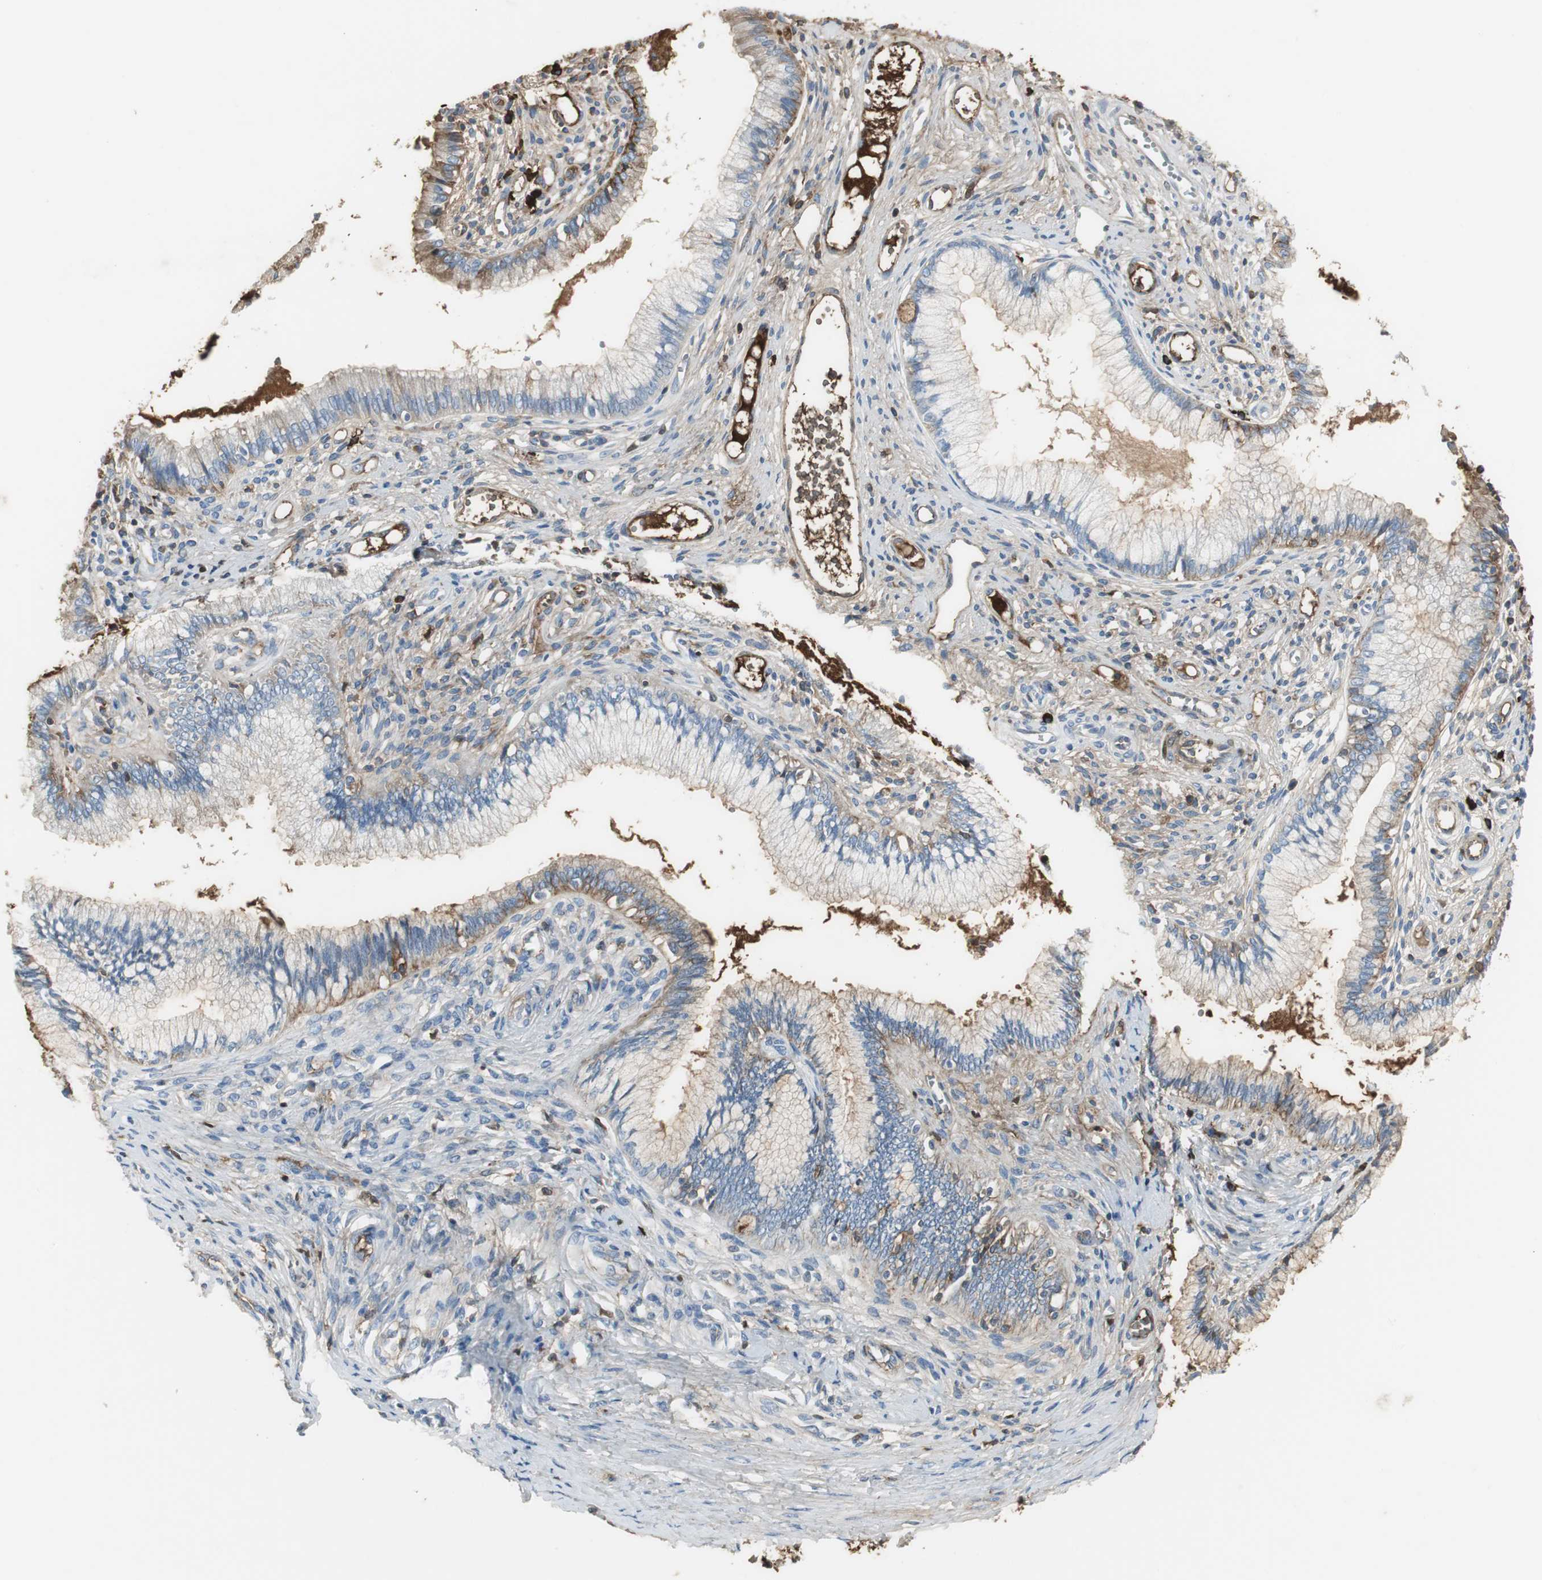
{"staining": {"intensity": "weak", "quantity": "25%-75%", "location": "cytoplasmic/membranous"}, "tissue": "cervical cancer", "cell_type": "Tumor cells", "image_type": "cancer", "snomed": [{"axis": "morphology", "description": "Adenocarcinoma, NOS"}, {"axis": "topography", "description": "Cervix"}], "caption": "About 25%-75% of tumor cells in human cervical cancer exhibit weak cytoplasmic/membranous protein staining as visualized by brown immunohistochemical staining.", "gene": "IGHA1", "patient": {"sex": "female", "age": 36}}